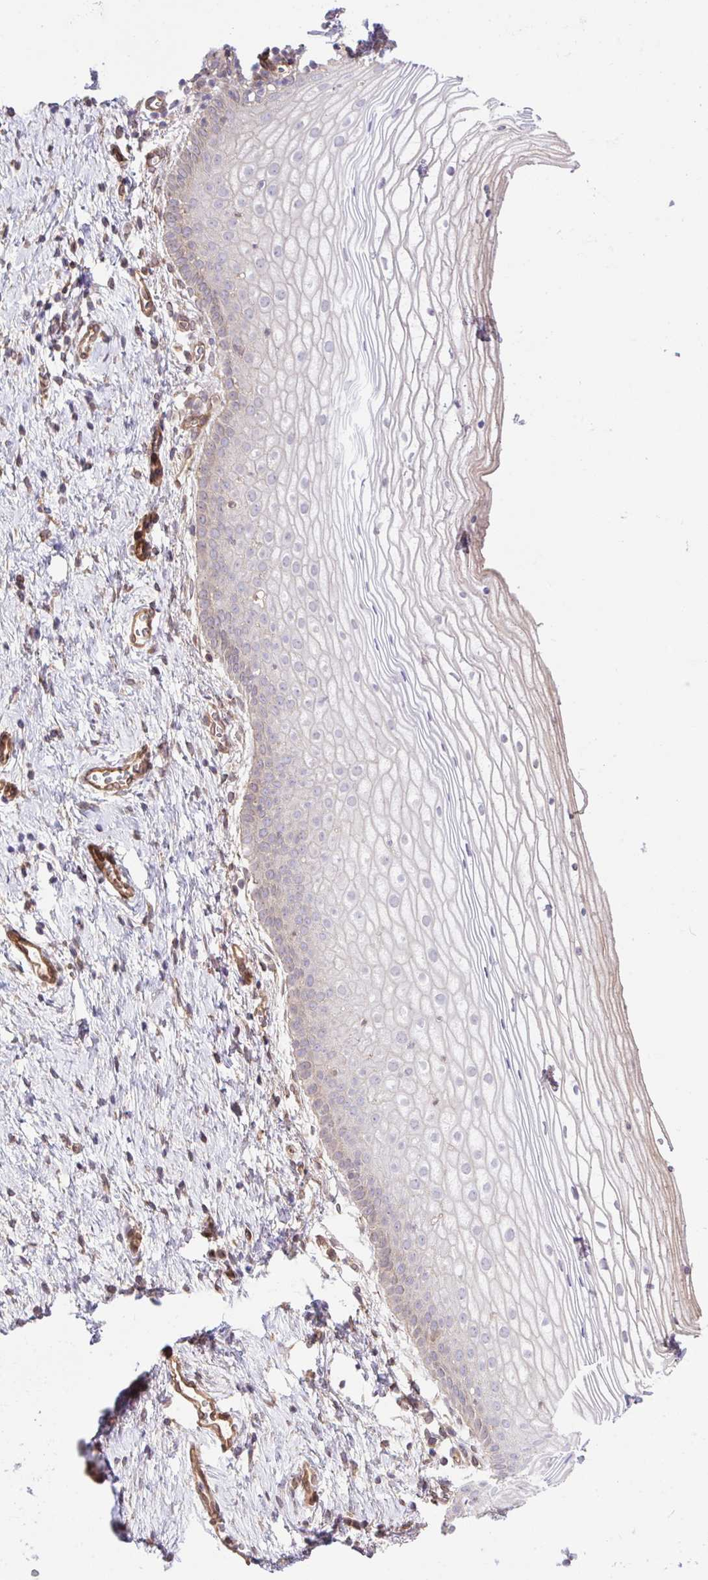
{"staining": {"intensity": "weak", "quantity": "<25%", "location": "cytoplasmic/membranous"}, "tissue": "vagina", "cell_type": "Squamous epithelial cells", "image_type": "normal", "snomed": [{"axis": "morphology", "description": "Normal tissue, NOS"}, {"axis": "topography", "description": "Vagina"}], "caption": "This is a histopathology image of immunohistochemistry staining of normal vagina, which shows no staining in squamous epithelial cells. The staining was performed using DAB (3,3'-diaminobenzidine) to visualize the protein expression in brown, while the nuclei were stained in blue with hematoxylin (Magnification: 20x).", "gene": "ZBED3", "patient": {"sex": "female", "age": 56}}